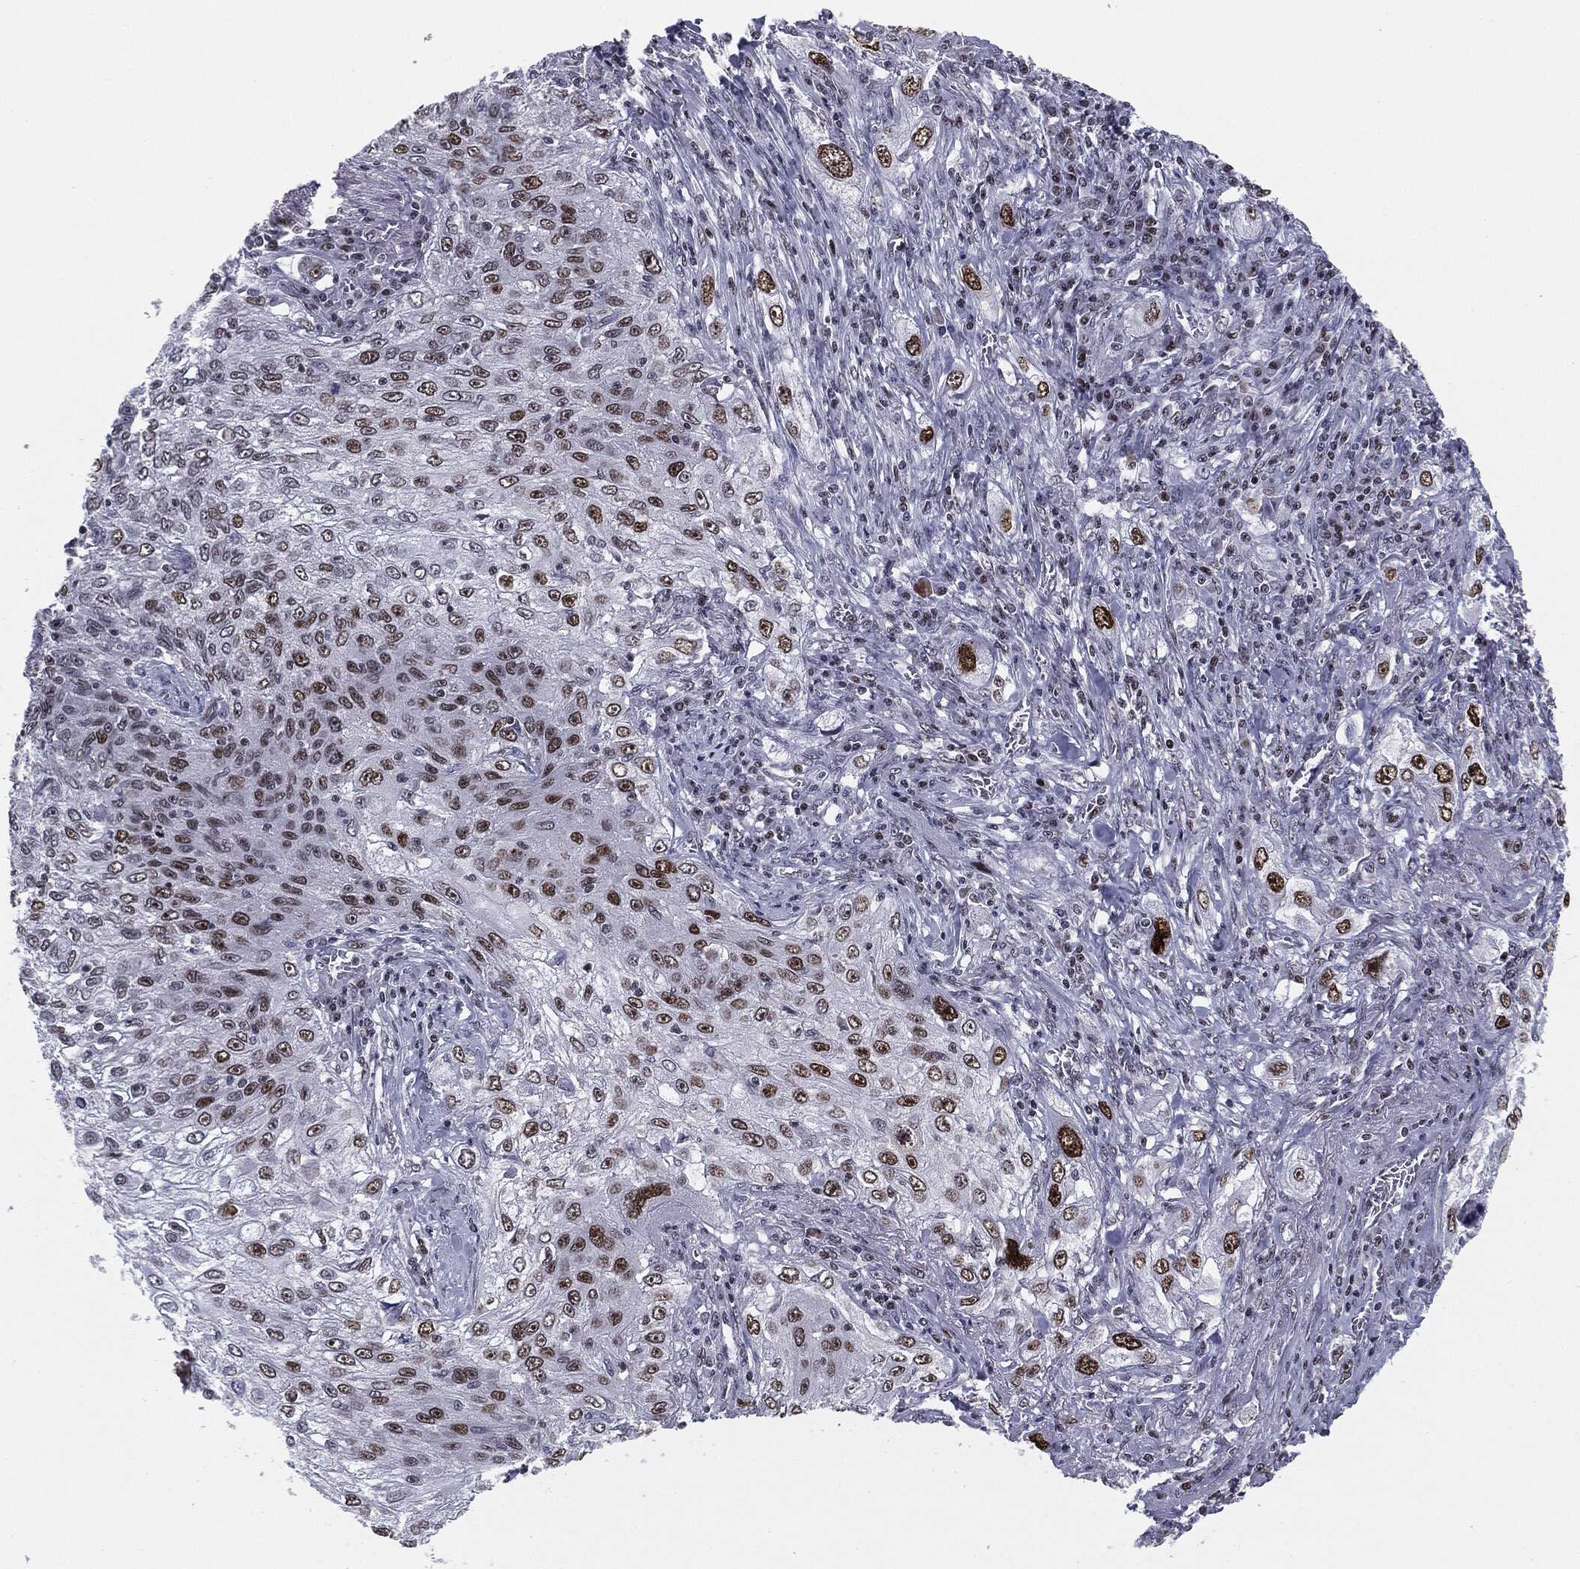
{"staining": {"intensity": "strong", "quantity": ">75%", "location": "nuclear"}, "tissue": "lung cancer", "cell_type": "Tumor cells", "image_type": "cancer", "snomed": [{"axis": "morphology", "description": "Squamous cell carcinoma, NOS"}, {"axis": "topography", "description": "Lung"}], "caption": "About >75% of tumor cells in human squamous cell carcinoma (lung) demonstrate strong nuclear protein positivity as visualized by brown immunohistochemical staining.", "gene": "MDC1", "patient": {"sex": "female", "age": 69}}